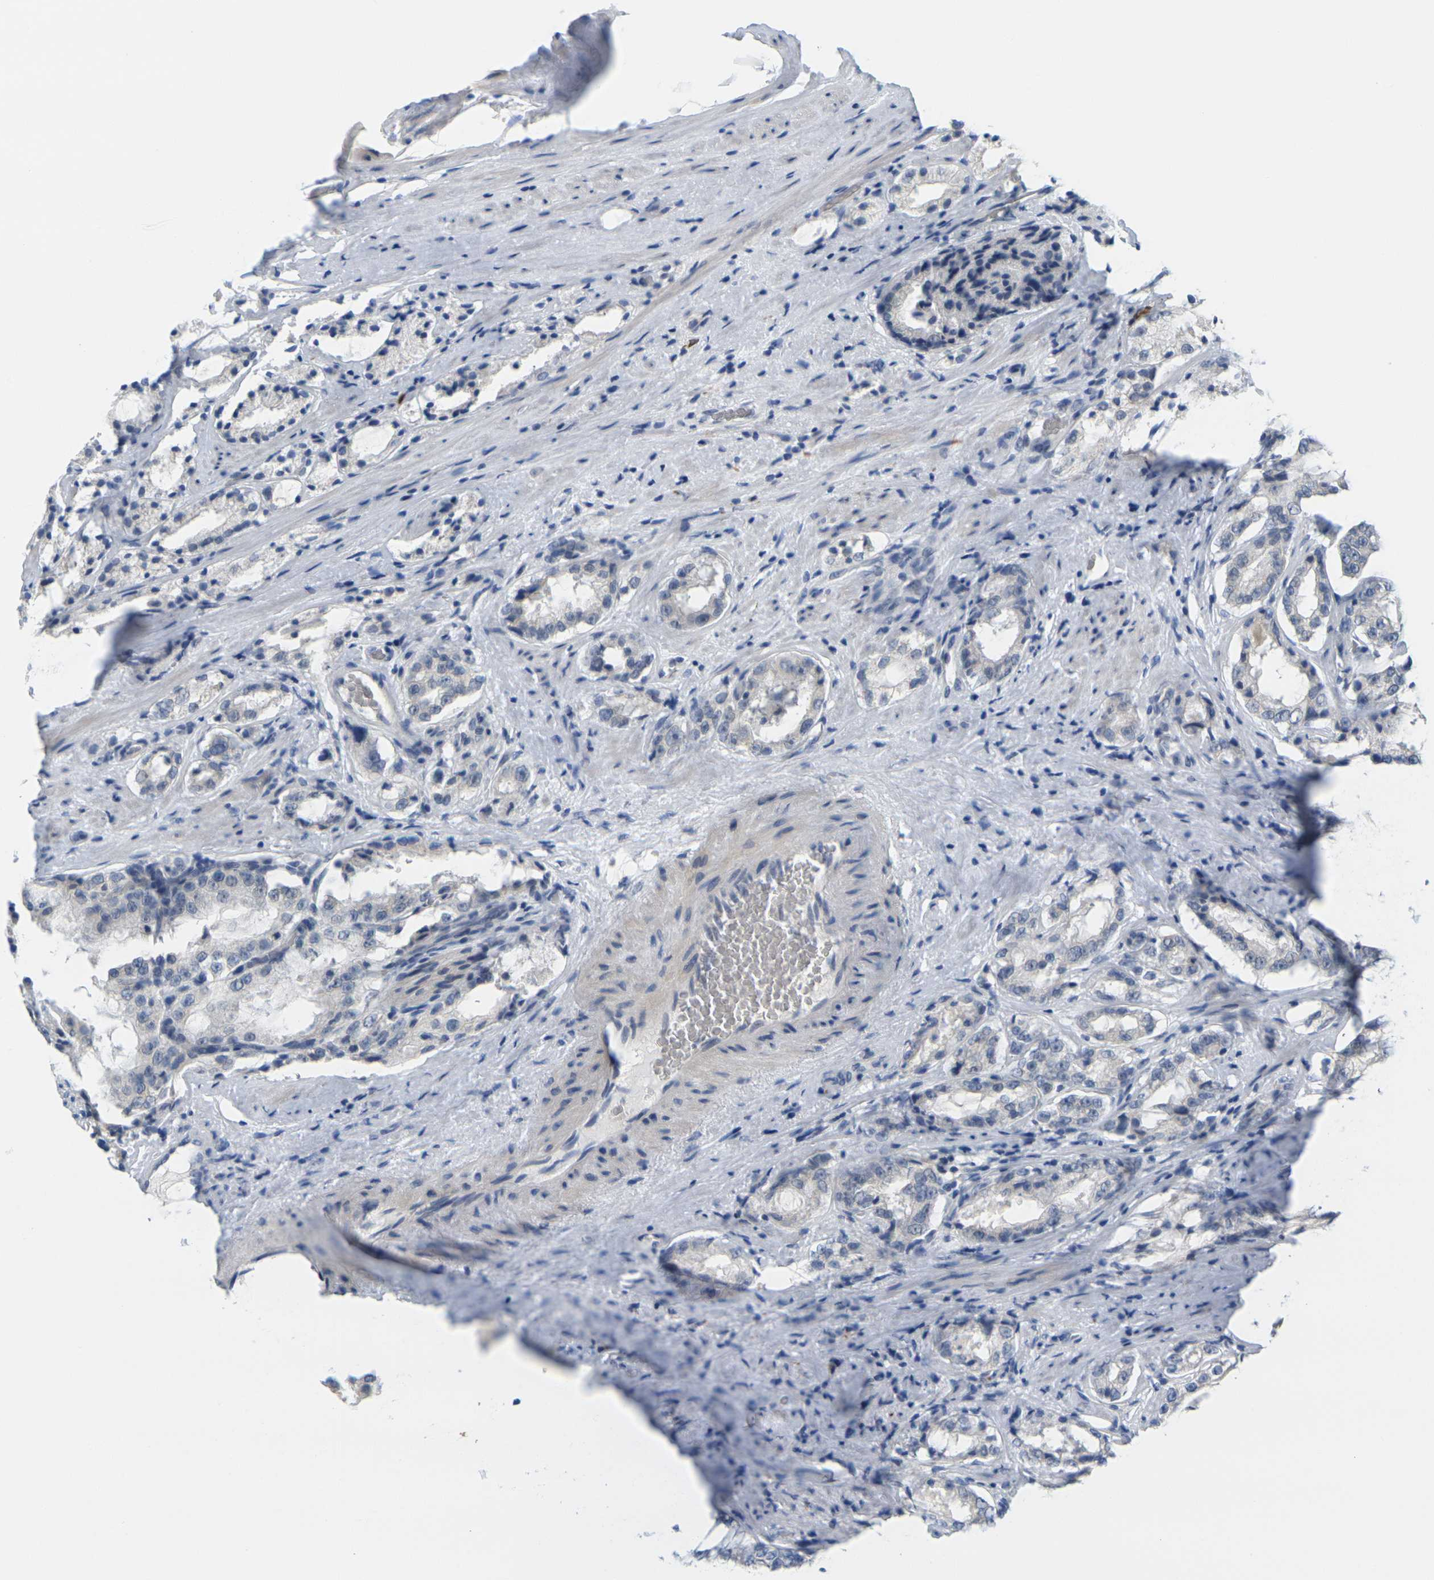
{"staining": {"intensity": "negative", "quantity": "none", "location": "none"}, "tissue": "prostate cancer", "cell_type": "Tumor cells", "image_type": "cancer", "snomed": [{"axis": "morphology", "description": "Adenocarcinoma, High grade"}, {"axis": "topography", "description": "Prostate"}], "caption": "IHC of human prostate cancer displays no expression in tumor cells. (DAB (3,3'-diaminobenzidine) IHC visualized using brightfield microscopy, high magnification).", "gene": "GPR15", "patient": {"sex": "male", "age": 73}}